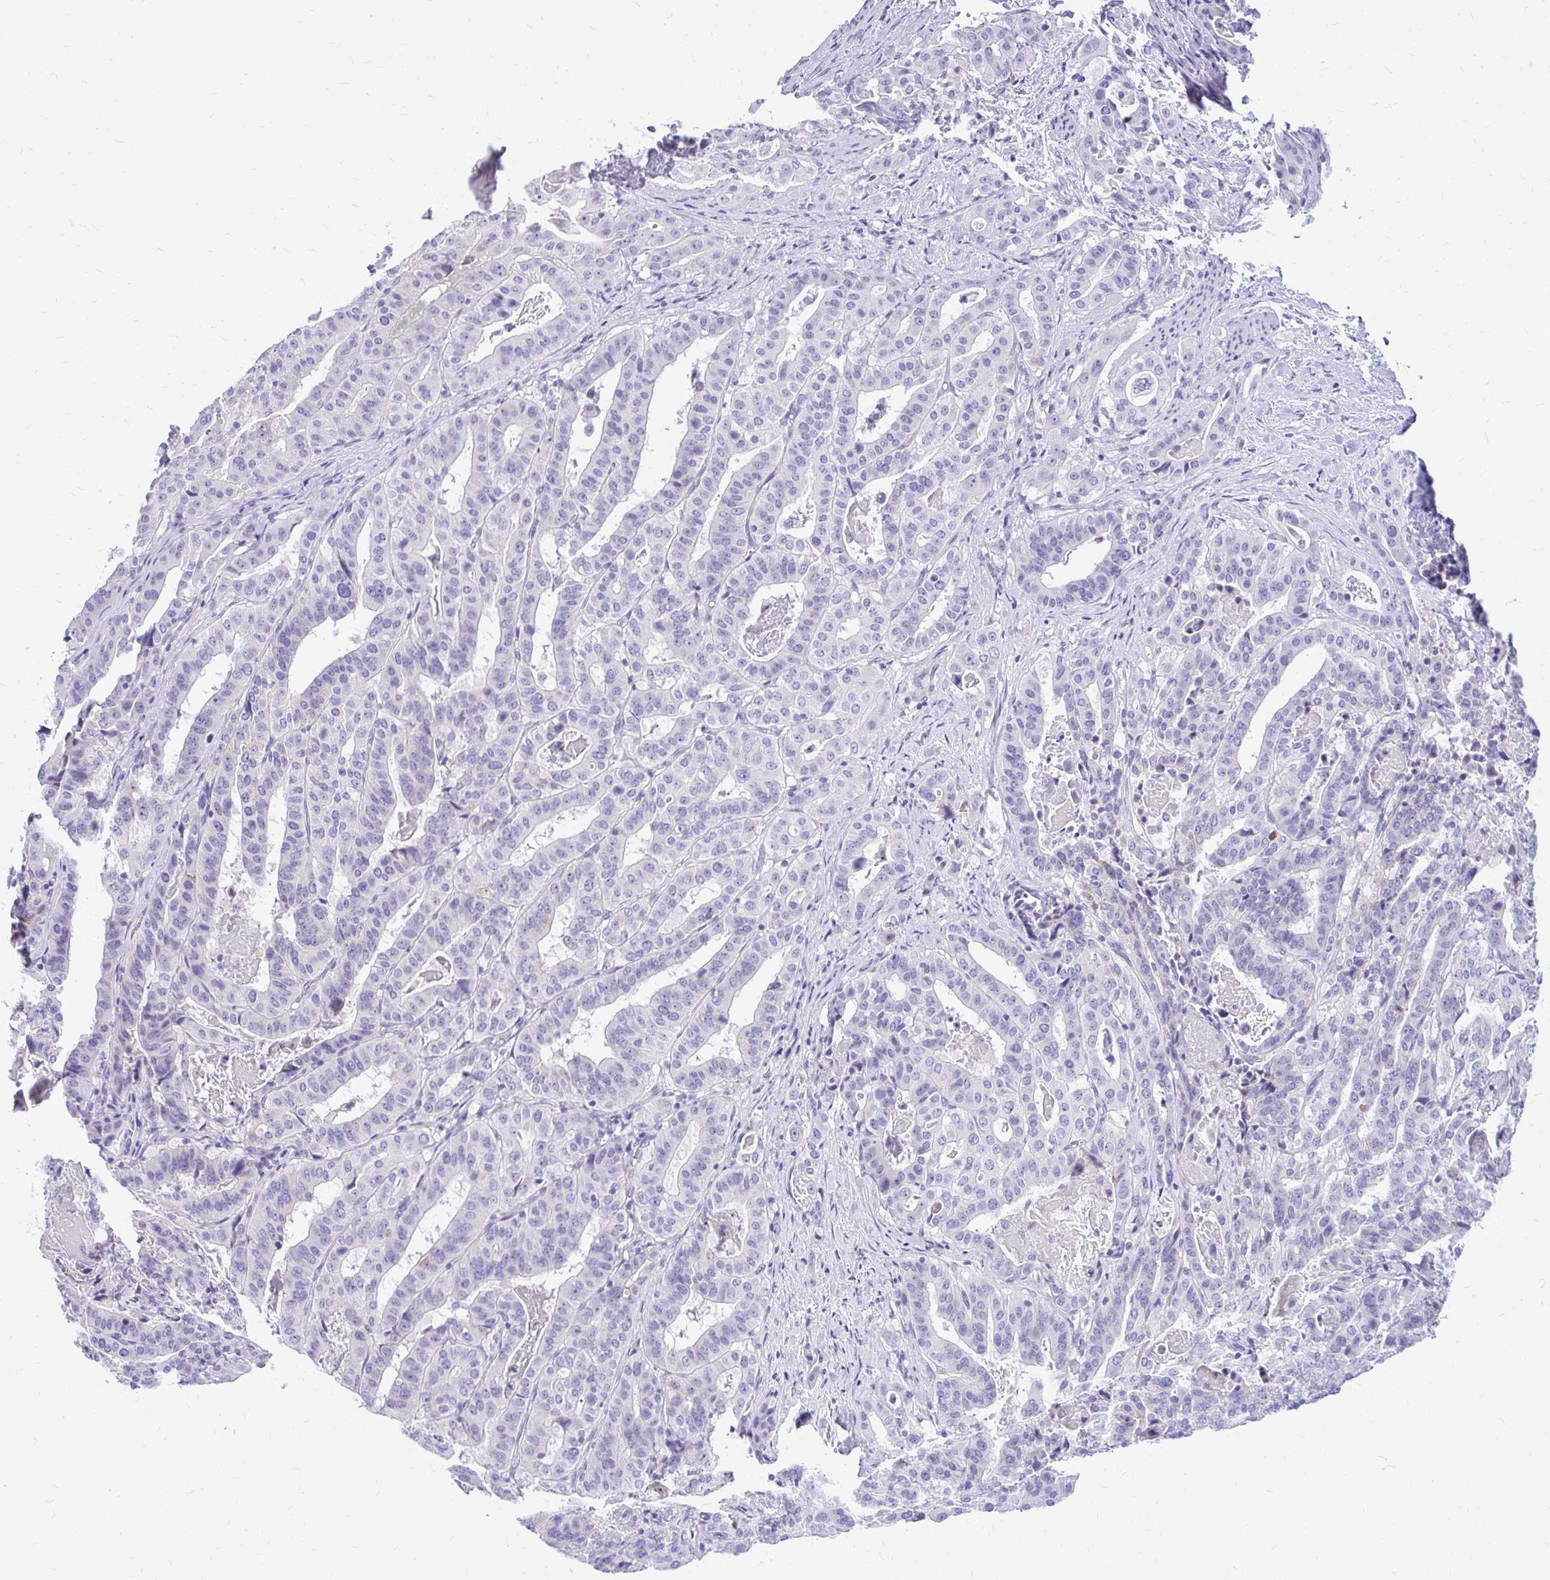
{"staining": {"intensity": "negative", "quantity": "none", "location": "none"}, "tissue": "stomach cancer", "cell_type": "Tumor cells", "image_type": "cancer", "snomed": [{"axis": "morphology", "description": "Adenocarcinoma, NOS"}, {"axis": "topography", "description": "Stomach"}], "caption": "Human stomach adenocarcinoma stained for a protein using IHC shows no positivity in tumor cells.", "gene": "MAP1LC3A", "patient": {"sex": "male", "age": 48}}